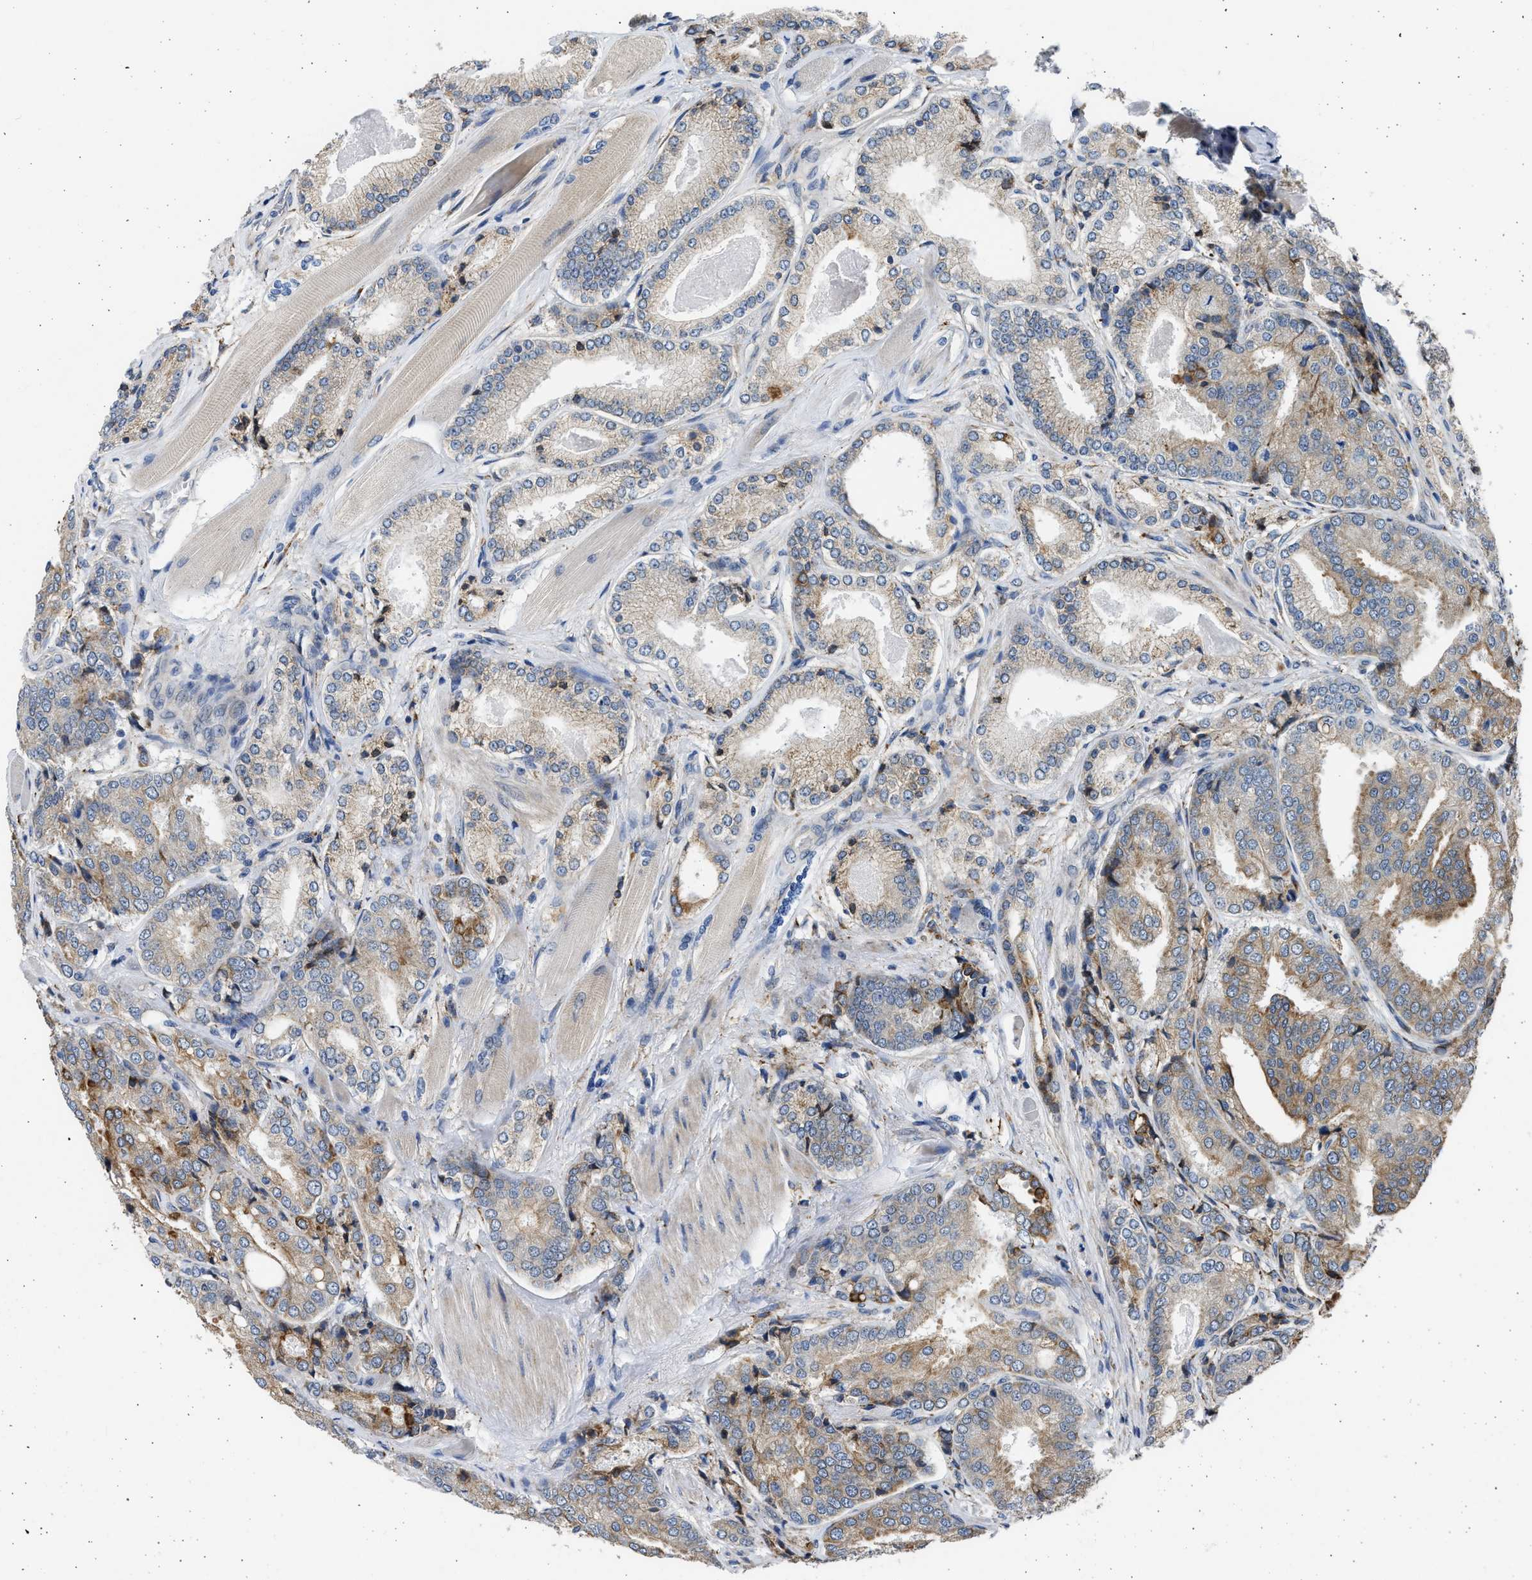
{"staining": {"intensity": "moderate", "quantity": "<25%", "location": "cytoplasmic/membranous"}, "tissue": "prostate cancer", "cell_type": "Tumor cells", "image_type": "cancer", "snomed": [{"axis": "morphology", "description": "Adenocarcinoma, High grade"}, {"axis": "topography", "description": "Prostate"}], "caption": "A low amount of moderate cytoplasmic/membranous staining is present in about <25% of tumor cells in prostate adenocarcinoma (high-grade) tissue.", "gene": "PLD2", "patient": {"sex": "male", "age": 50}}